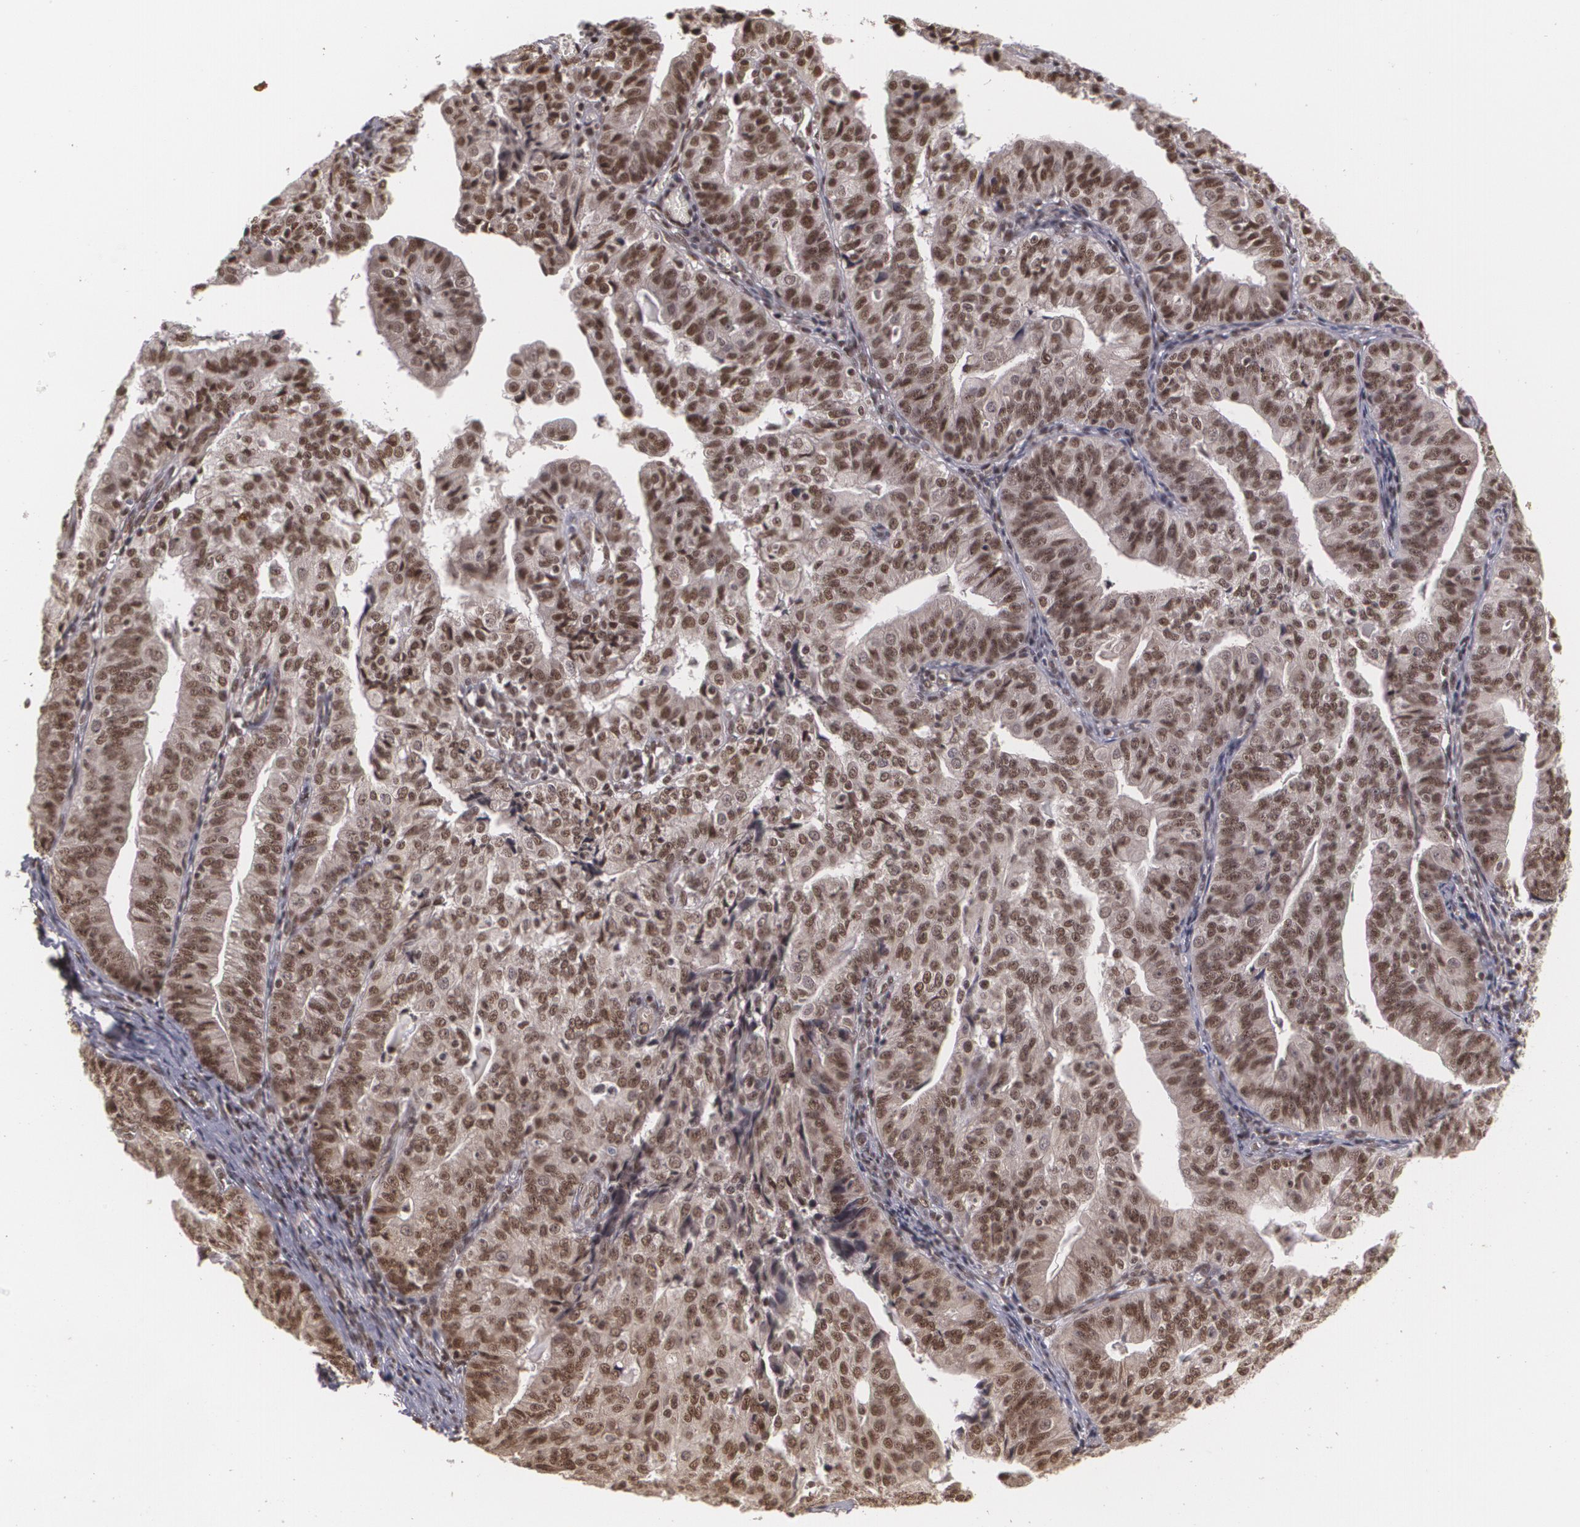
{"staining": {"intensity": "strong", "quantity": ">75%", "location": "cytoplasmic/membranous,nuclear"}, "tissue": "endometrial cancer", "cell_type": "Tumor cells", "image_type": "cancer", "snomed": [{"axis": "morphology", "description": "Adenocarcinoma, NOS"}, {"axis": "topography", "description": "Endometrium"}], "caption": "About >75% of tumor cells in endometrial cancer (adenocarcinoma) show strong cytoplasmic/membranous and nuclear protein staining as visualized by brown immunohistochemical staining.", "gene": "RXRB", "patient": {"sex": "female", "age": 56}}